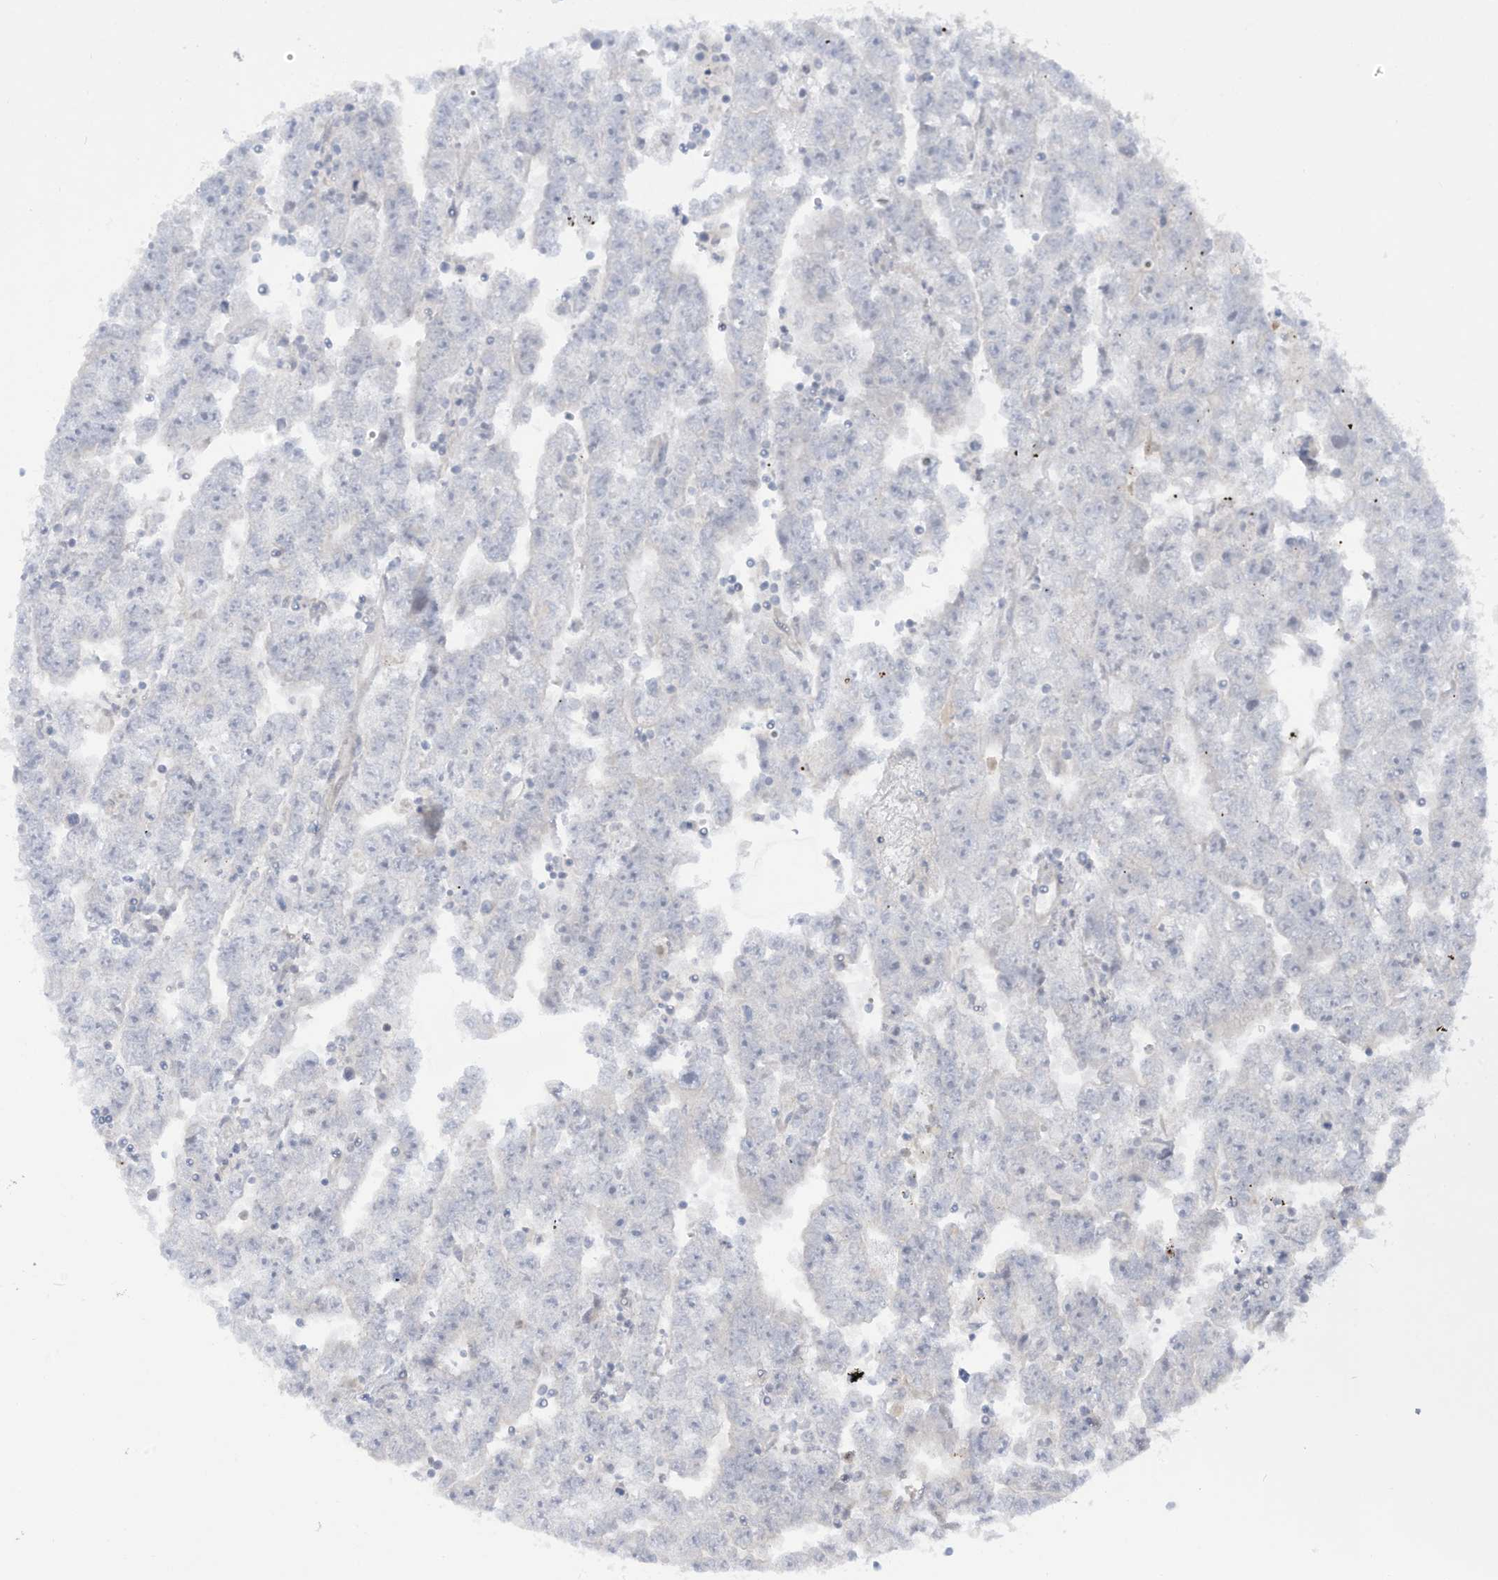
{"staining": {"intensity": "negative", "quantity": "none", "location": "none"}, "tissue": "testis cancer", "cell_type": "Tumor cells", "image_type": "cancer", "snomed": [{"axis": "morphology", "description": "Carcinoma, Embryonal, NOS"}, {"axis": "topography", "description": "Testis"}], "caption": "Tumor cells show no significant positivity in testis cancer (embryonal carcinoma).", "gene": "NOTO", "patient": {"sex": "male", "age": 25}}